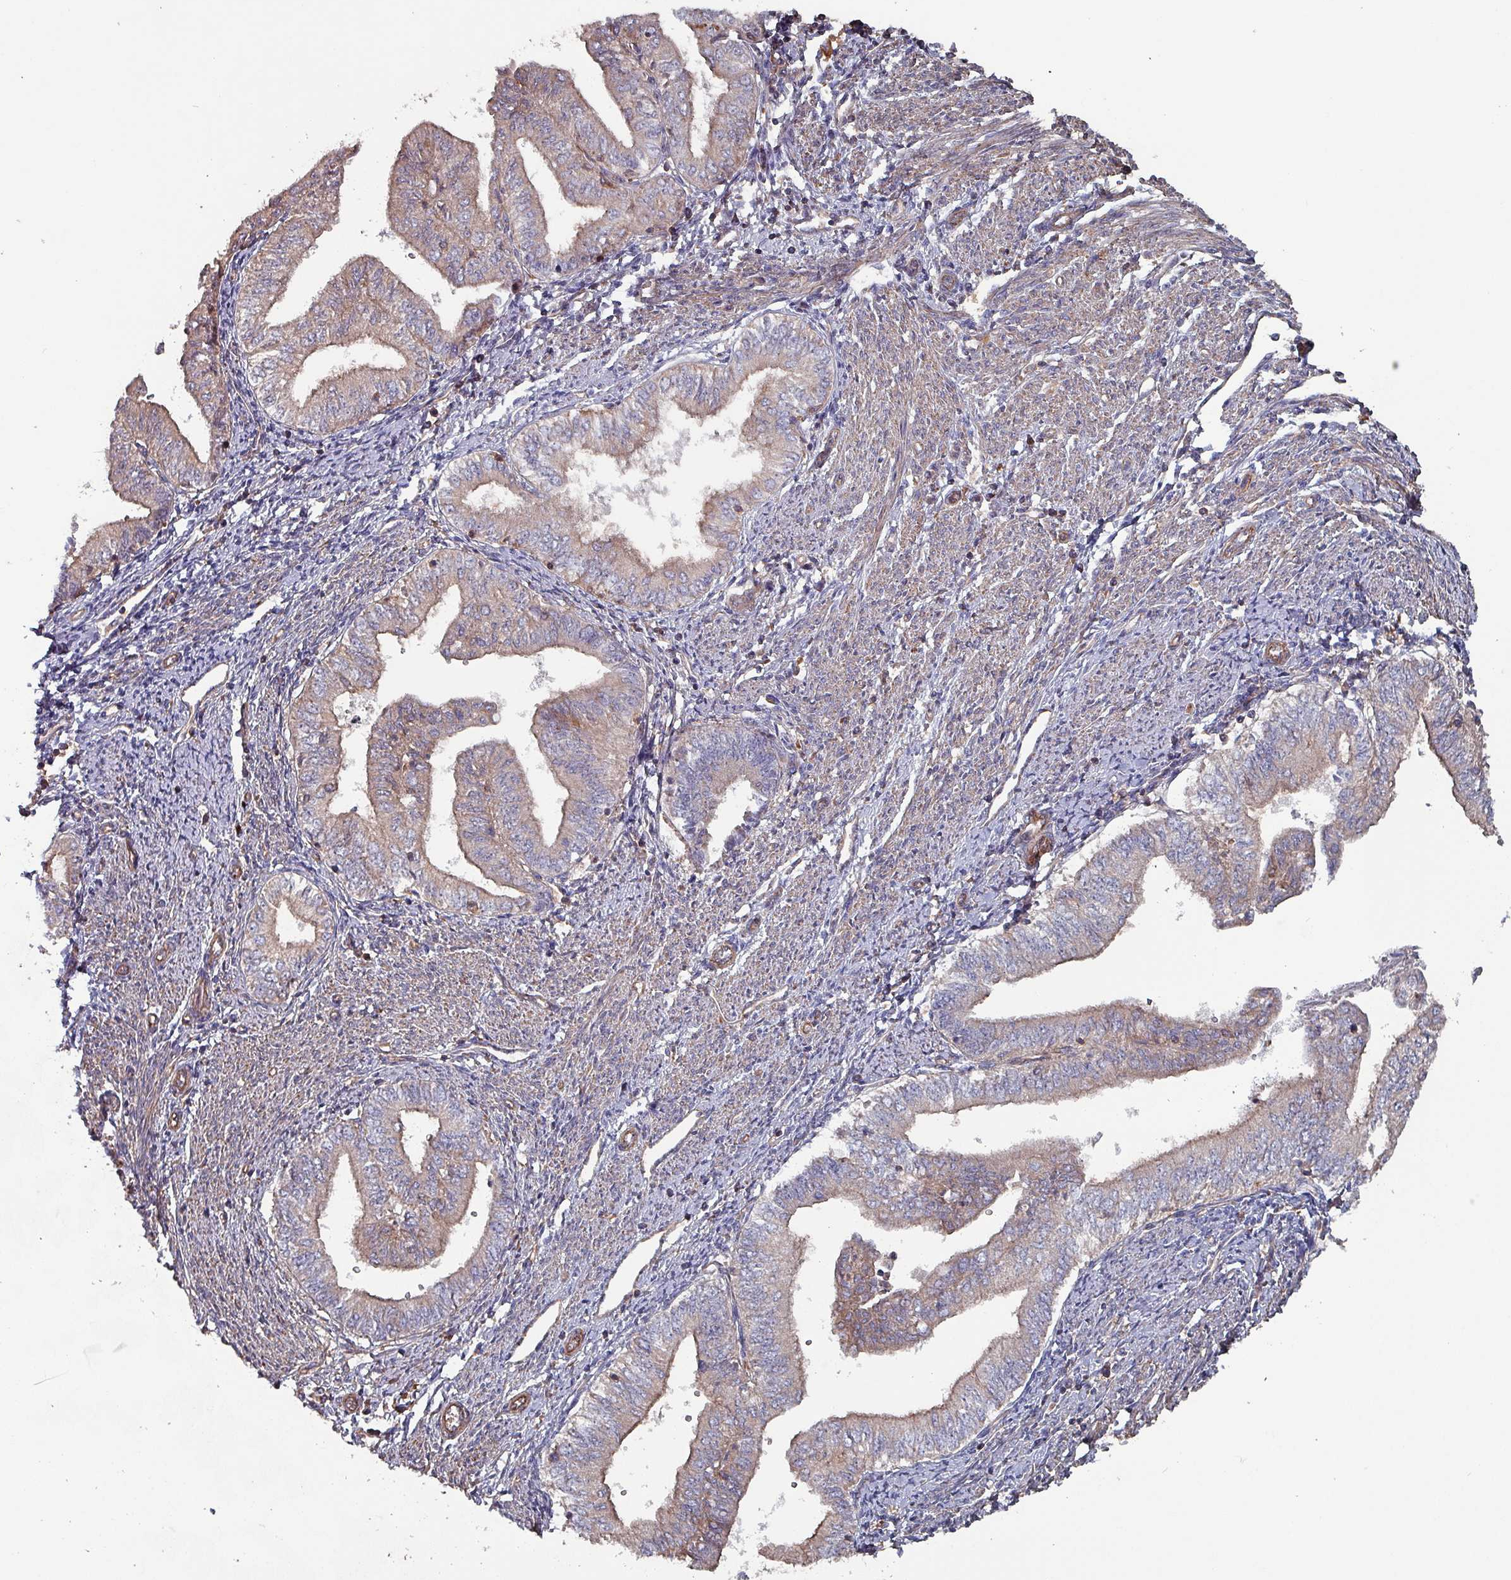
{"staining": {"intensity": "weak", "quantity": "25%-75%", "location": "cytoplasmic/membranous"}, "tissue": "endometrial cancer", "cell_type": "Tumor cells", "image_type": "cancer", "snomed": [{"axis": "morphology", "description": "Adenocarcinoma, NOS"}, {"axis": "topography", "description": "Endometrium"}], "caption": "This micrograph shows endometrial cancer (adenocarcinoma) stained with immunohistochemistry to label a protein in brown. The cytoplasmic/membranous of tumor cells show weak positivity for the protein. Nuclei are counter-stained blue.", "gene": "ANO10", "patient": {"sex": "female", "age": 66}}